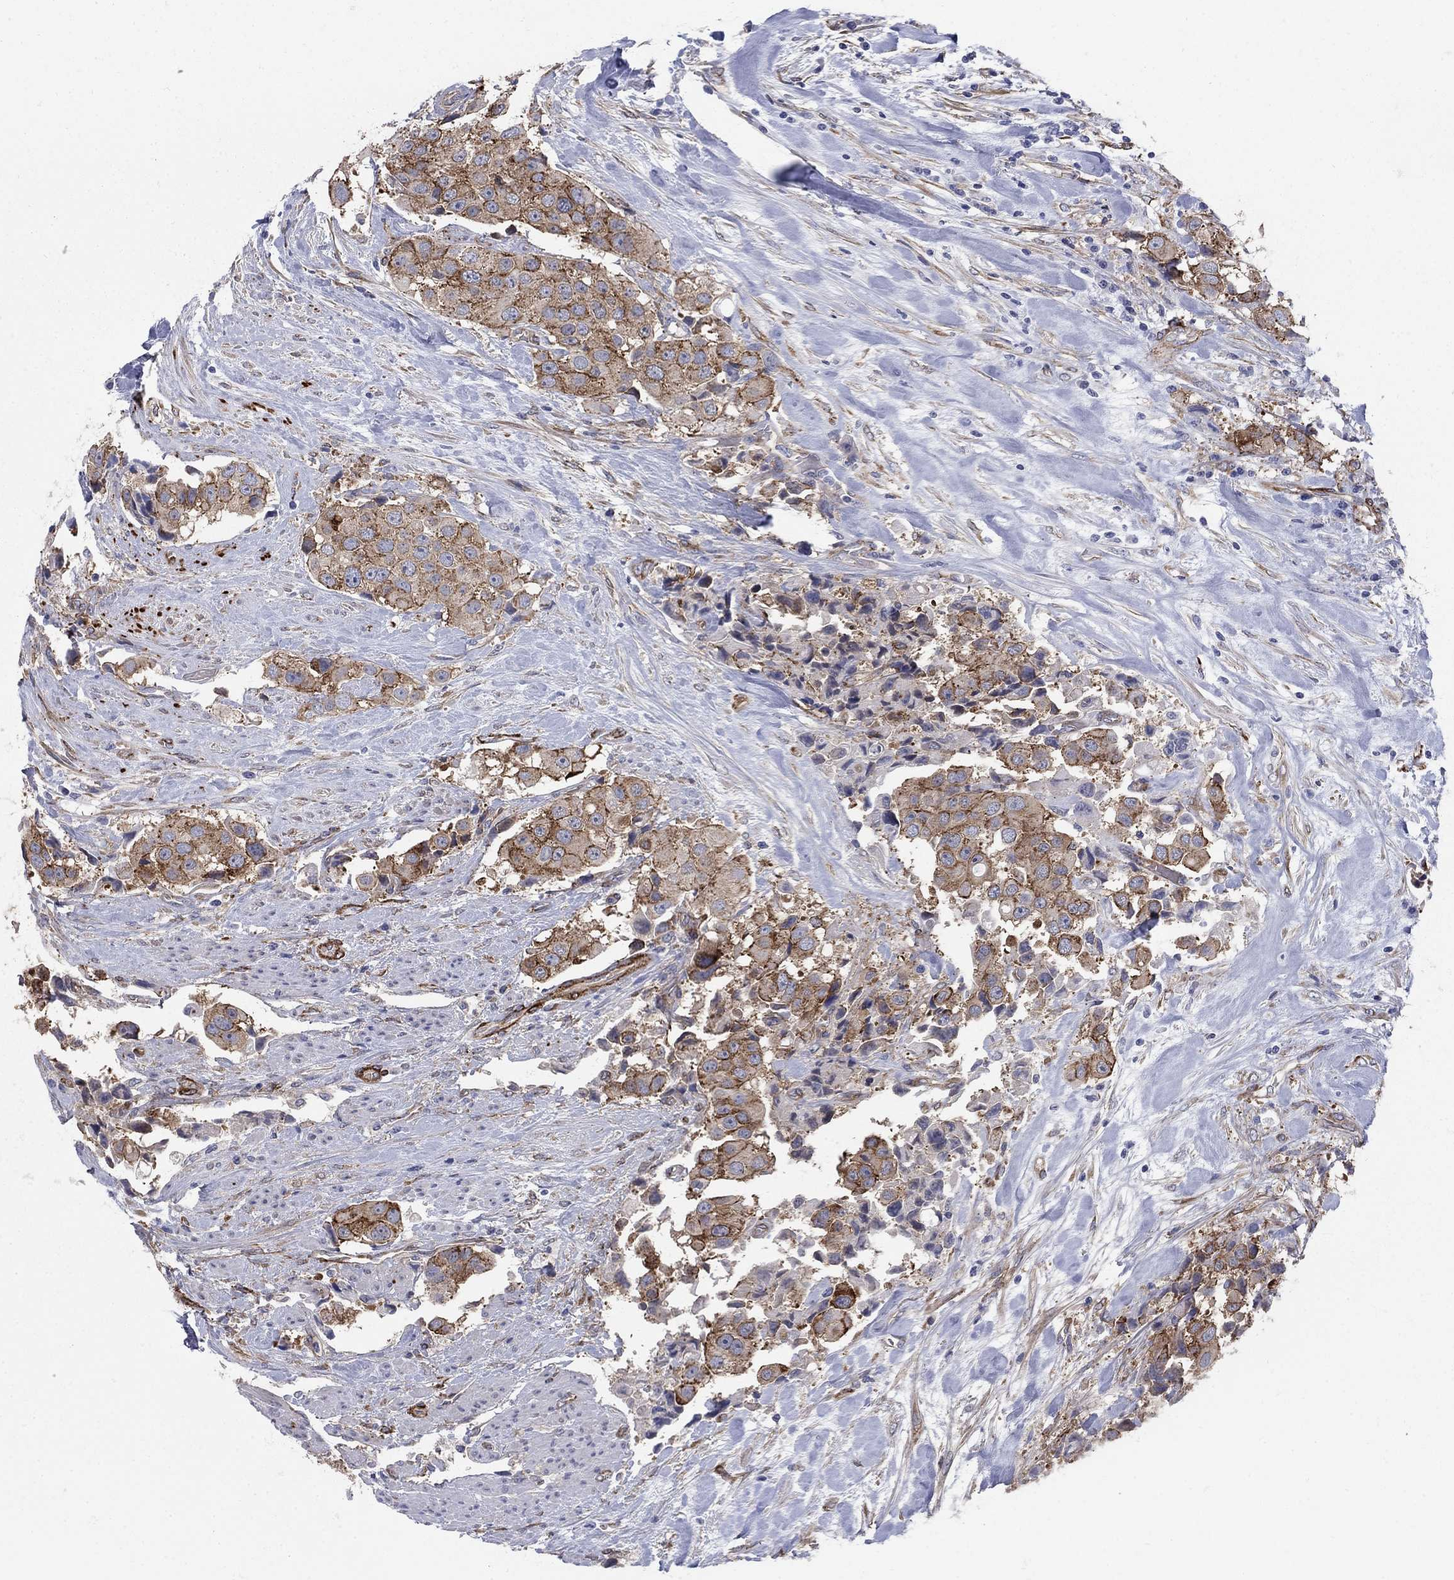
{"staining": {"intensity": "moderate", "quantity": "25%-75%", "location": "cytoplasmic/membranous"}, "tissue": "urothelial cancer", "cell_type": "Tumor cells", "image_type": "cancer", "snomed": [{"axis": "morphology", "description": "Urothelial carcinoma, High grade"}, {"axis": "topography", "description": "Urinary bladder"}], "caption": "Immunohistochemistry of human urothelial cancer demonstrates medium levels of moderate cytoplasmic/membranous expression in about 25%-75% of tumor cells.", "gene": "SEPTIN8", "patient": {"sex": "female", "age": 64}}